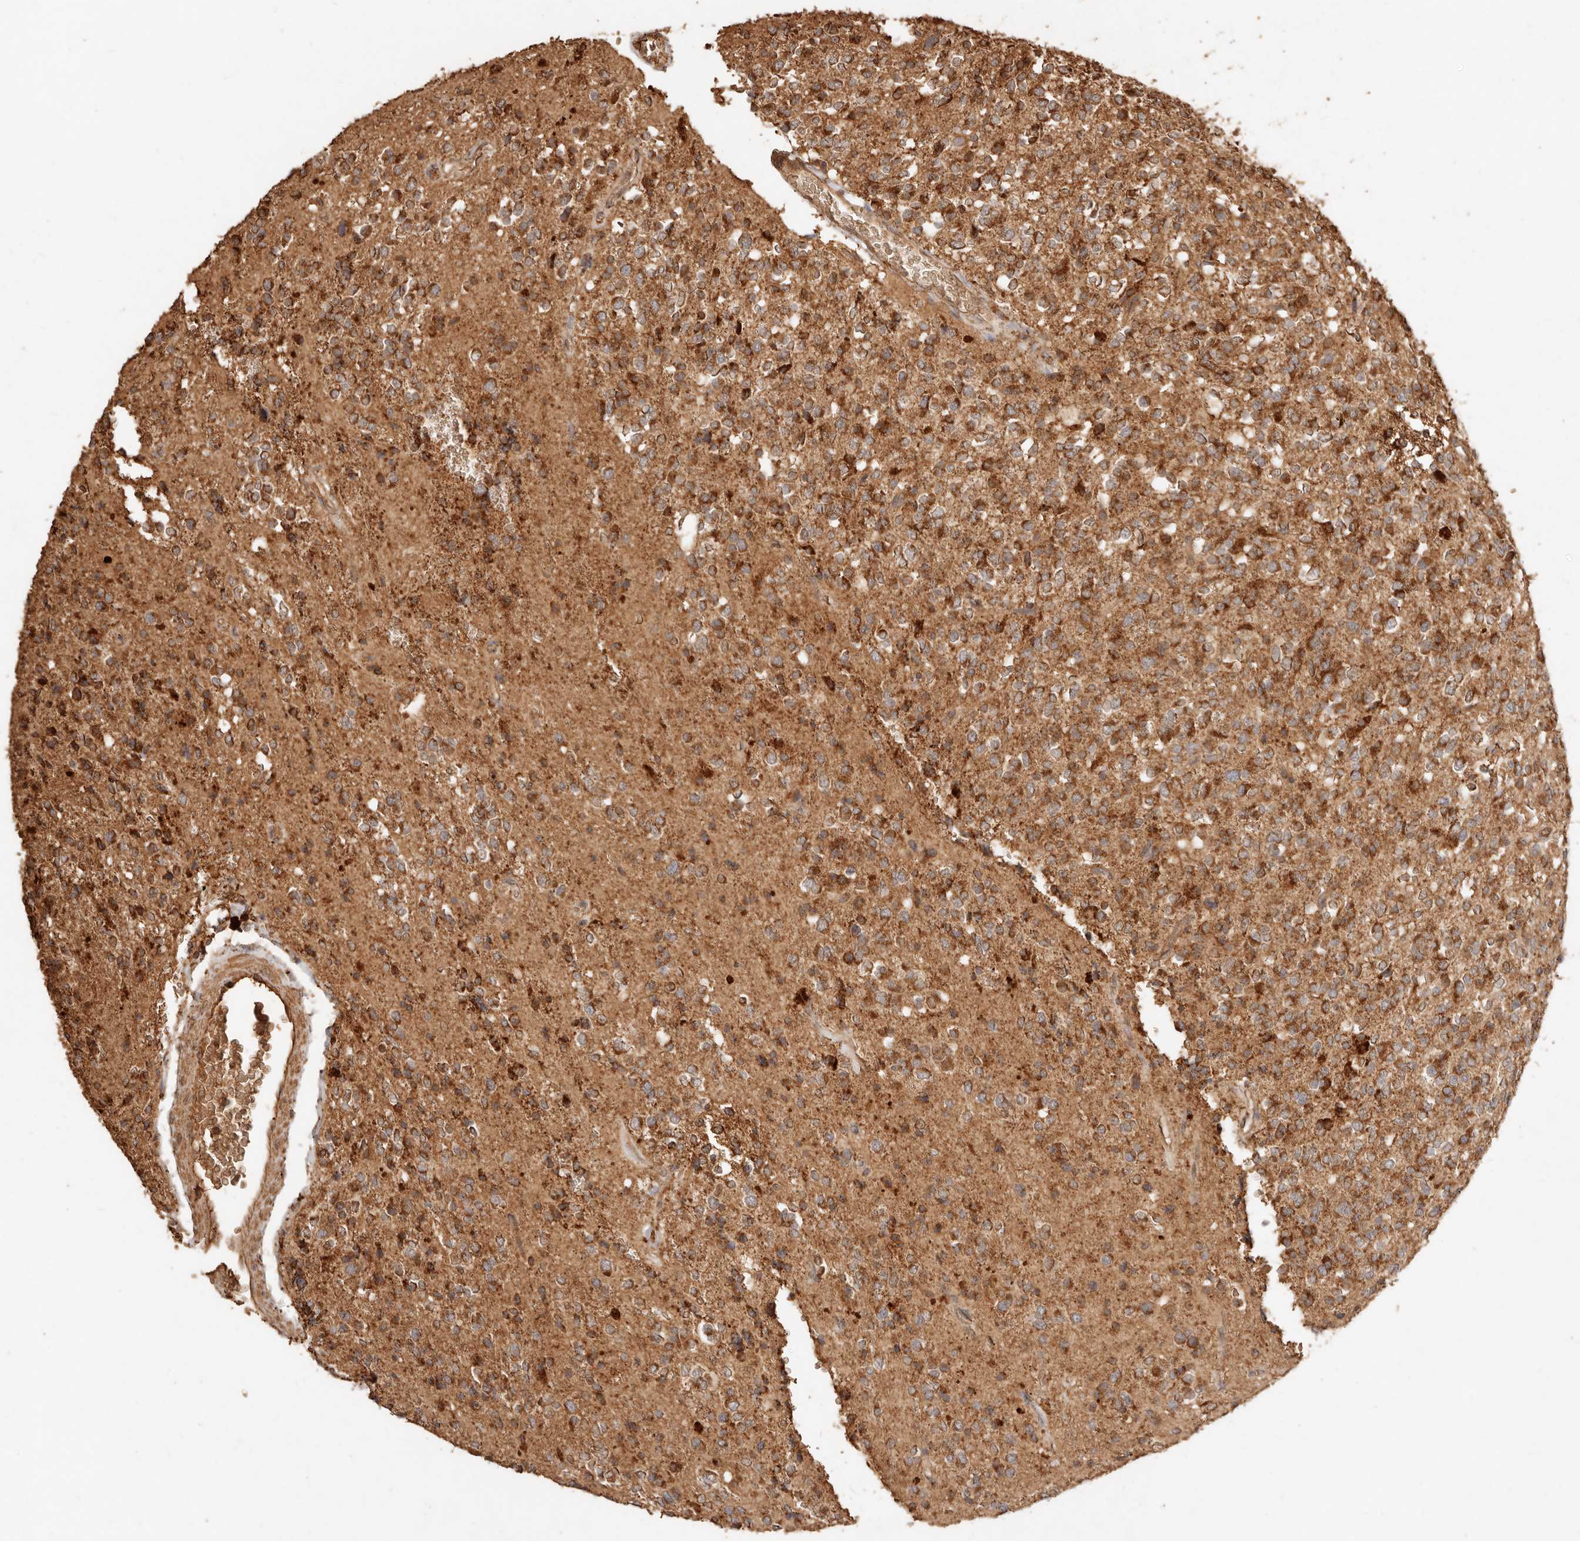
{"staining": {"intensity": "strong", "quantity": ">75%", "location": "cytoplasmic/membranous"}, "tissue": "glioma", "cell_type": "Tumor cells", "image_type": "cancer", "snomed": [{"axis": "morphology", "description": "Glioma, malignant, High grade"}, {"axis": "topography", "description": "Brain"}], "caption": "A brown stain highlights strong cytoplasmic/membranous positivity of a protein in glioma tumor cells.", "gene": "FAM180B", "patient": {"sex": "male", "age": 34}}